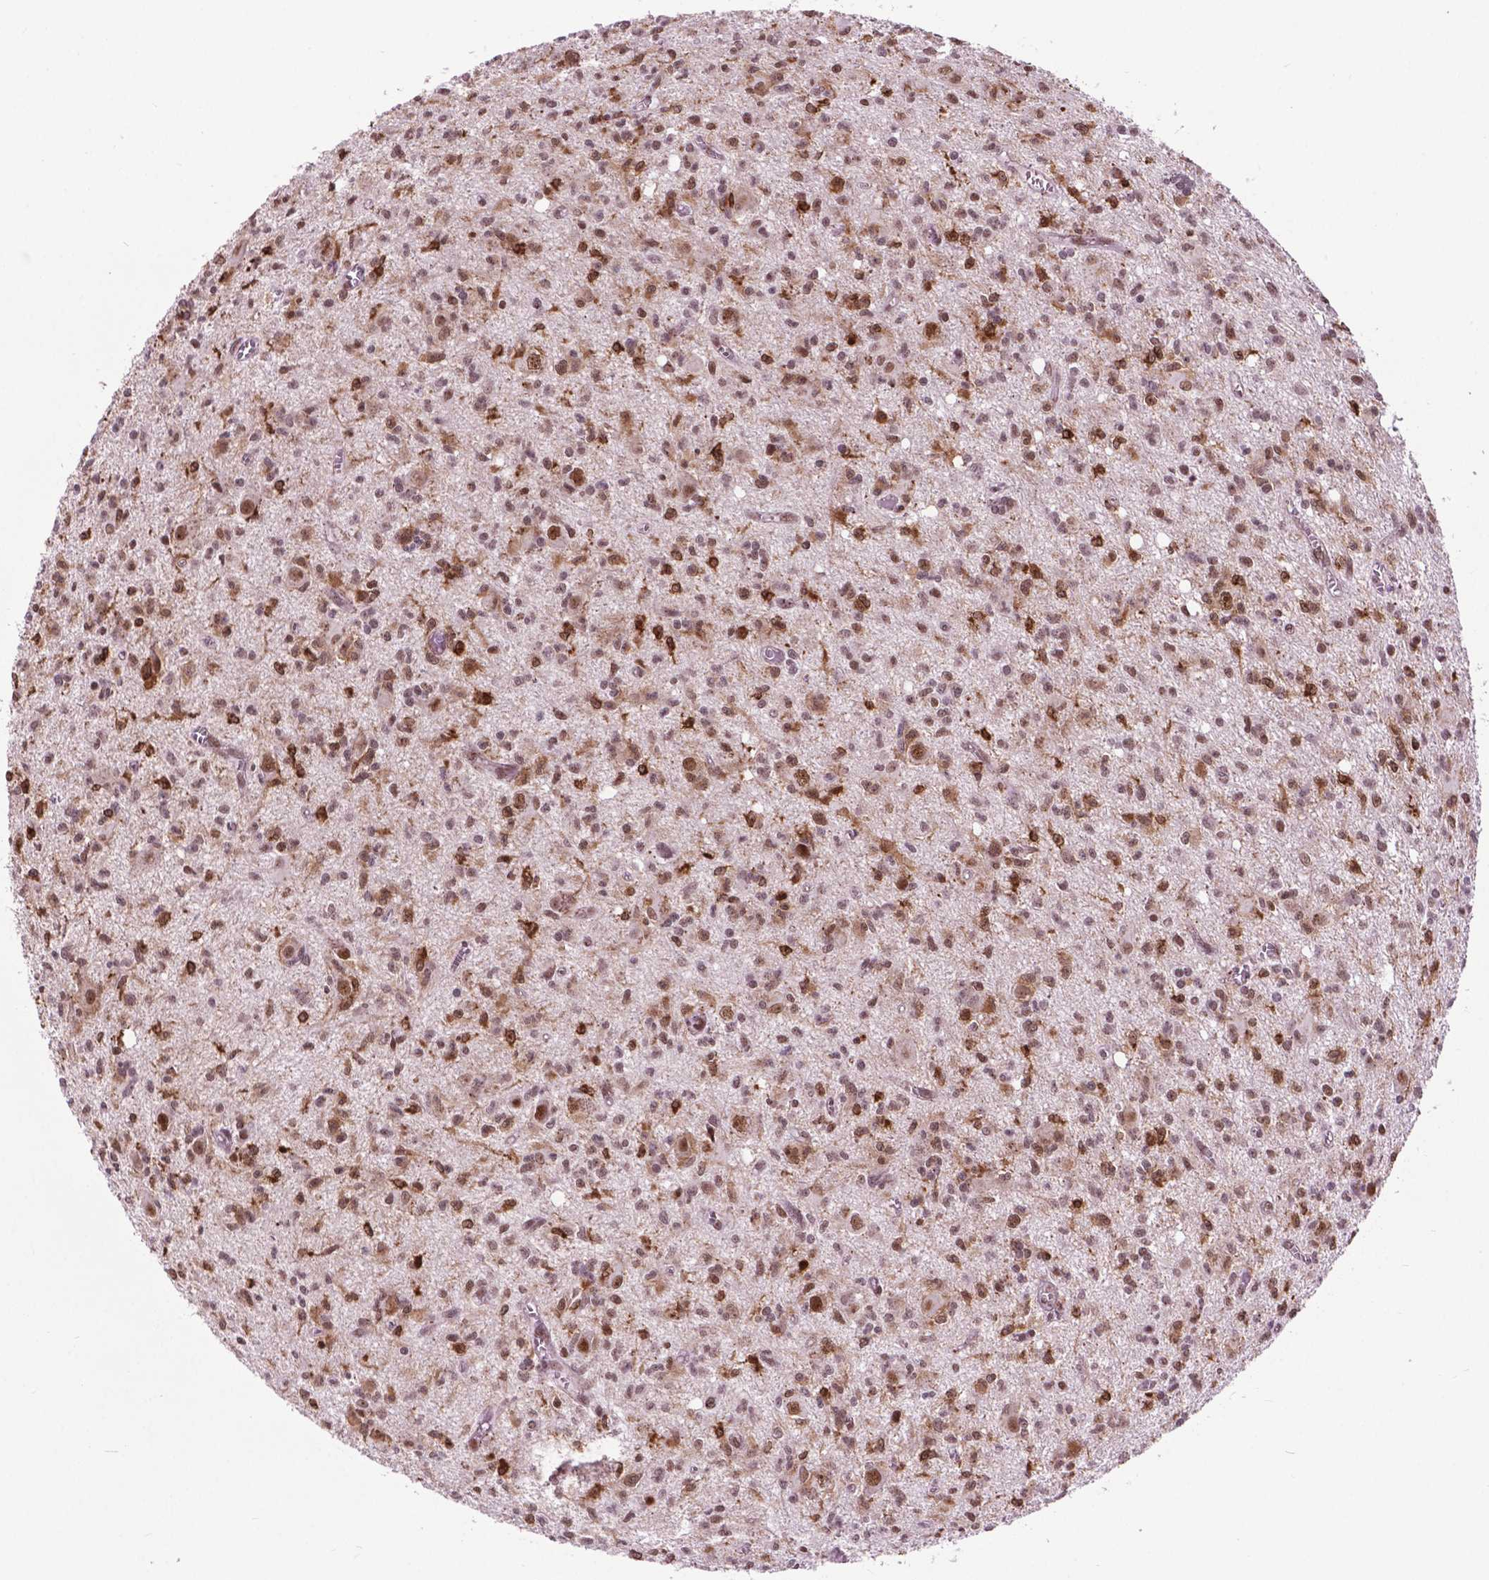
{"staining": {"intensity": "moderate", "quantity": "25%-75%", "location": "nuclear"}, "tissue": "glioma", "cell_type": "Tumor cells", "image_type": "cancer", "snomed": [{"axis": "morphology", "description": "Glioma, malignant, Low grade"}, {"axis": "topography", "description": "Brain"}], "caption": "Low-grade glioma (malignant) was stained to show a protein in brown. There is medium levels of moderate nuclear staining in approximately 25%-75% of tumor cells.", "gene": "EAF1", "patient": {"sex": "male", "age": 64}}